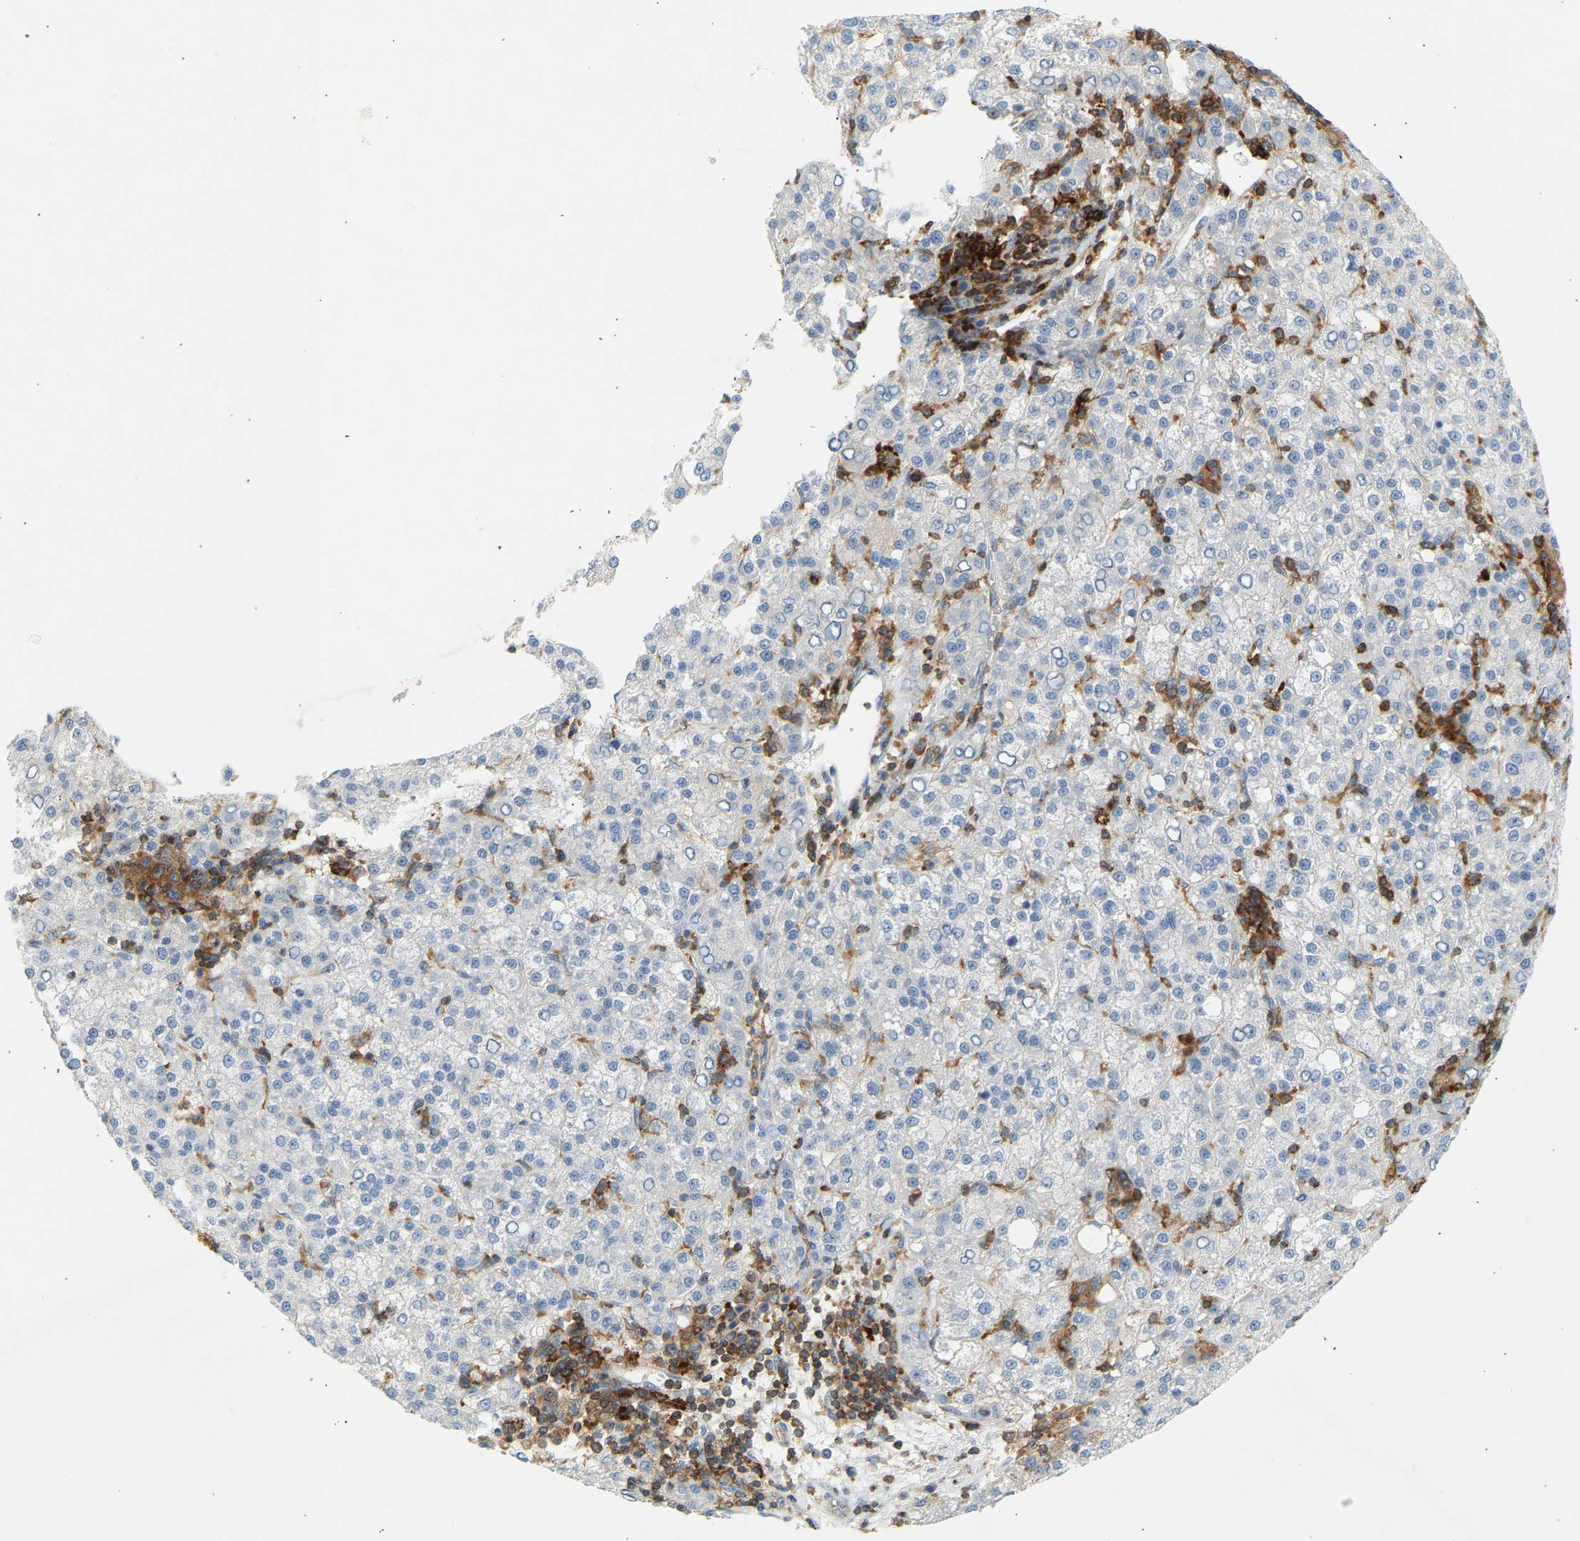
{"staining": {"intensity": "negative", "quantity": "none", "location": "none"}, "tissue": "liver cancer", "cell_type": "Tumor cells", "image_type": "cancer", "snomed": [{"axis": "morphology", "description": "Carcinoma, Hepatocellular, NOS"}, {"axis": "topography", "description": "Liver"}], "caption": "There is no significant expression in tumor cells of liver hepatocellular carcinoma. Nuclei are stained in blue.", "gene": "FNBP1", "patient": {"sex": "female", "age": 58}}